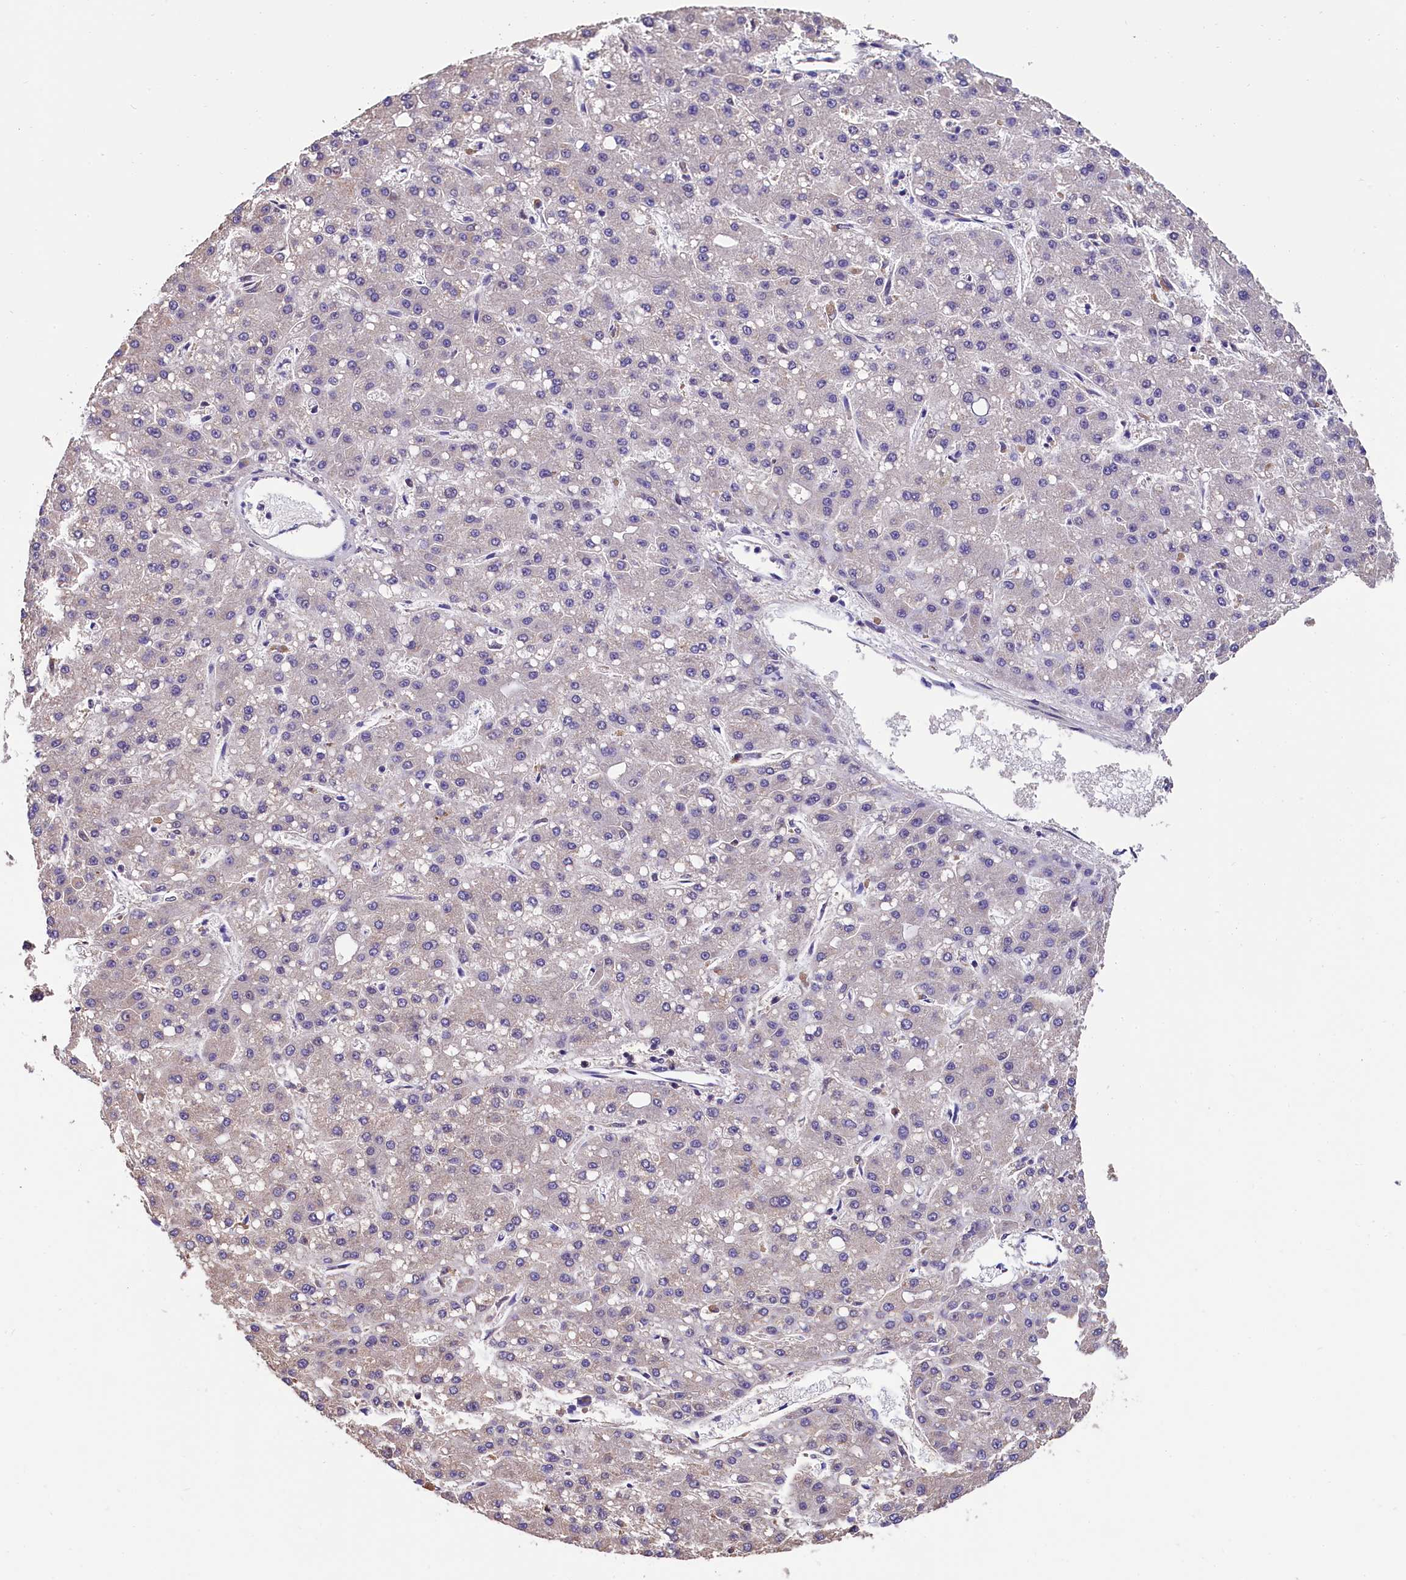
{"staining": {"intensity": "negative", "quantity": "none", "location": "none"}, "tissue": "liver cancer", "cell_type": "Tumor cells", "image_type": "cancer", "snomed": [{"axis": "morphology", "description": "Carcinoma, Hepatocellular, NOS"}, {"axis": "topography", "description": "Liver"}], "caption": "Immunohistochemistry image of neoplastic tissue: human liver hepatocellular carcinoma stained with DAB (3,3'-diaminobenzidine) demonstrates no significant protein staining in tumor cells.", "gene": "HECTD4", "patient": {"sex": "male", "age": 67}}